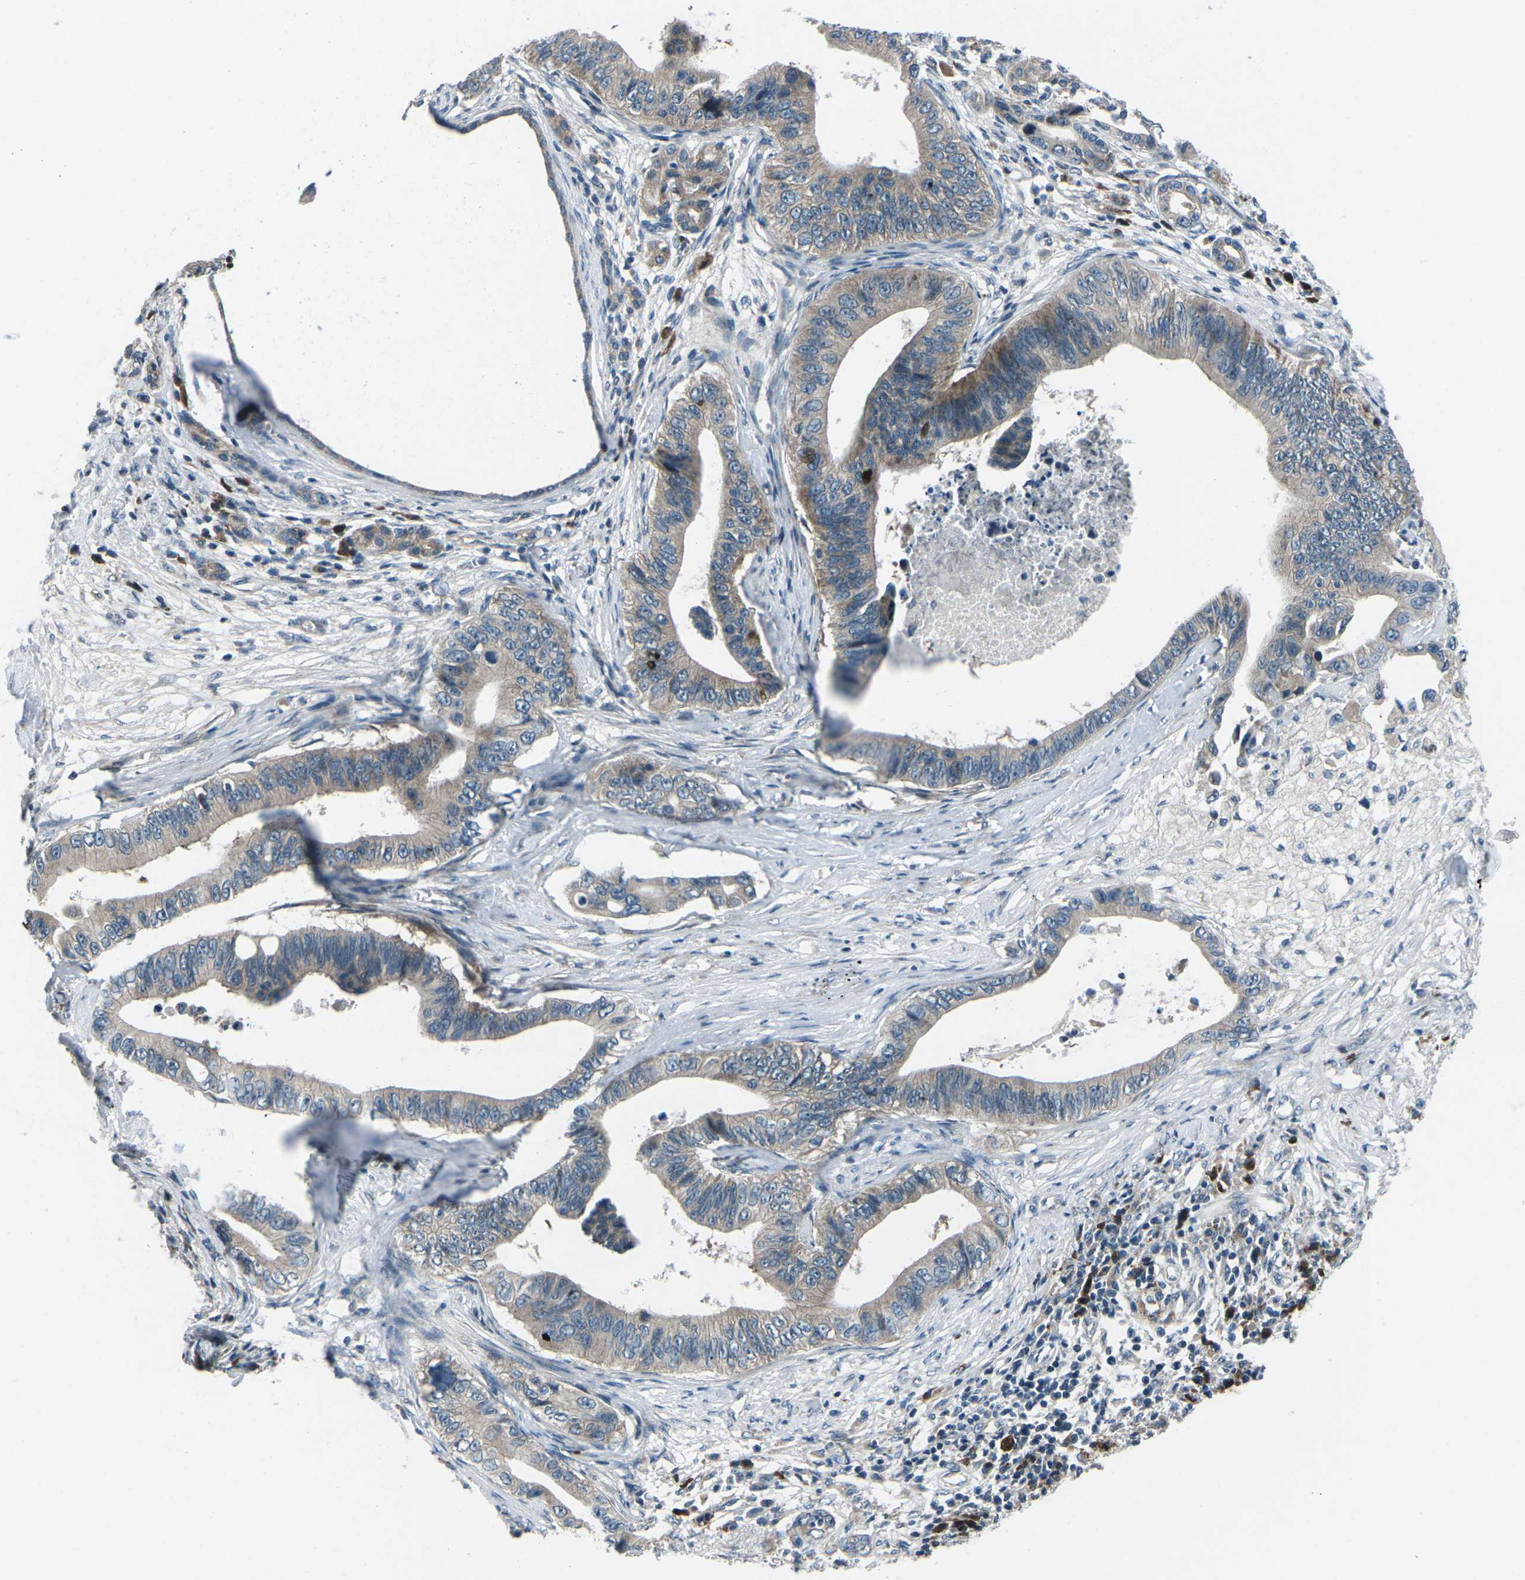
{"staining": {"intensity": "weak", "quantity": "25%-75%", "location": "cytoplasmic/membranous"}, "tissue": "pancreatic cancer", "cell_type": "Tumor cells", "image_type": "cancer", "snomed": [{"axis": "morphology", "description": "Adenocarcinoma, NOS"}, {"axis": "topography", "description": "Pancreas"}], "caption": "IHC (DAB) staining of pancreatic cancer (adenocarcinoma) reveals weak cytoplasmic/membranous protein positivity in approximately 25%-75% of tumor cells.", "gene": "CDK16", "patient": {"sex": "male", "age": 77}}